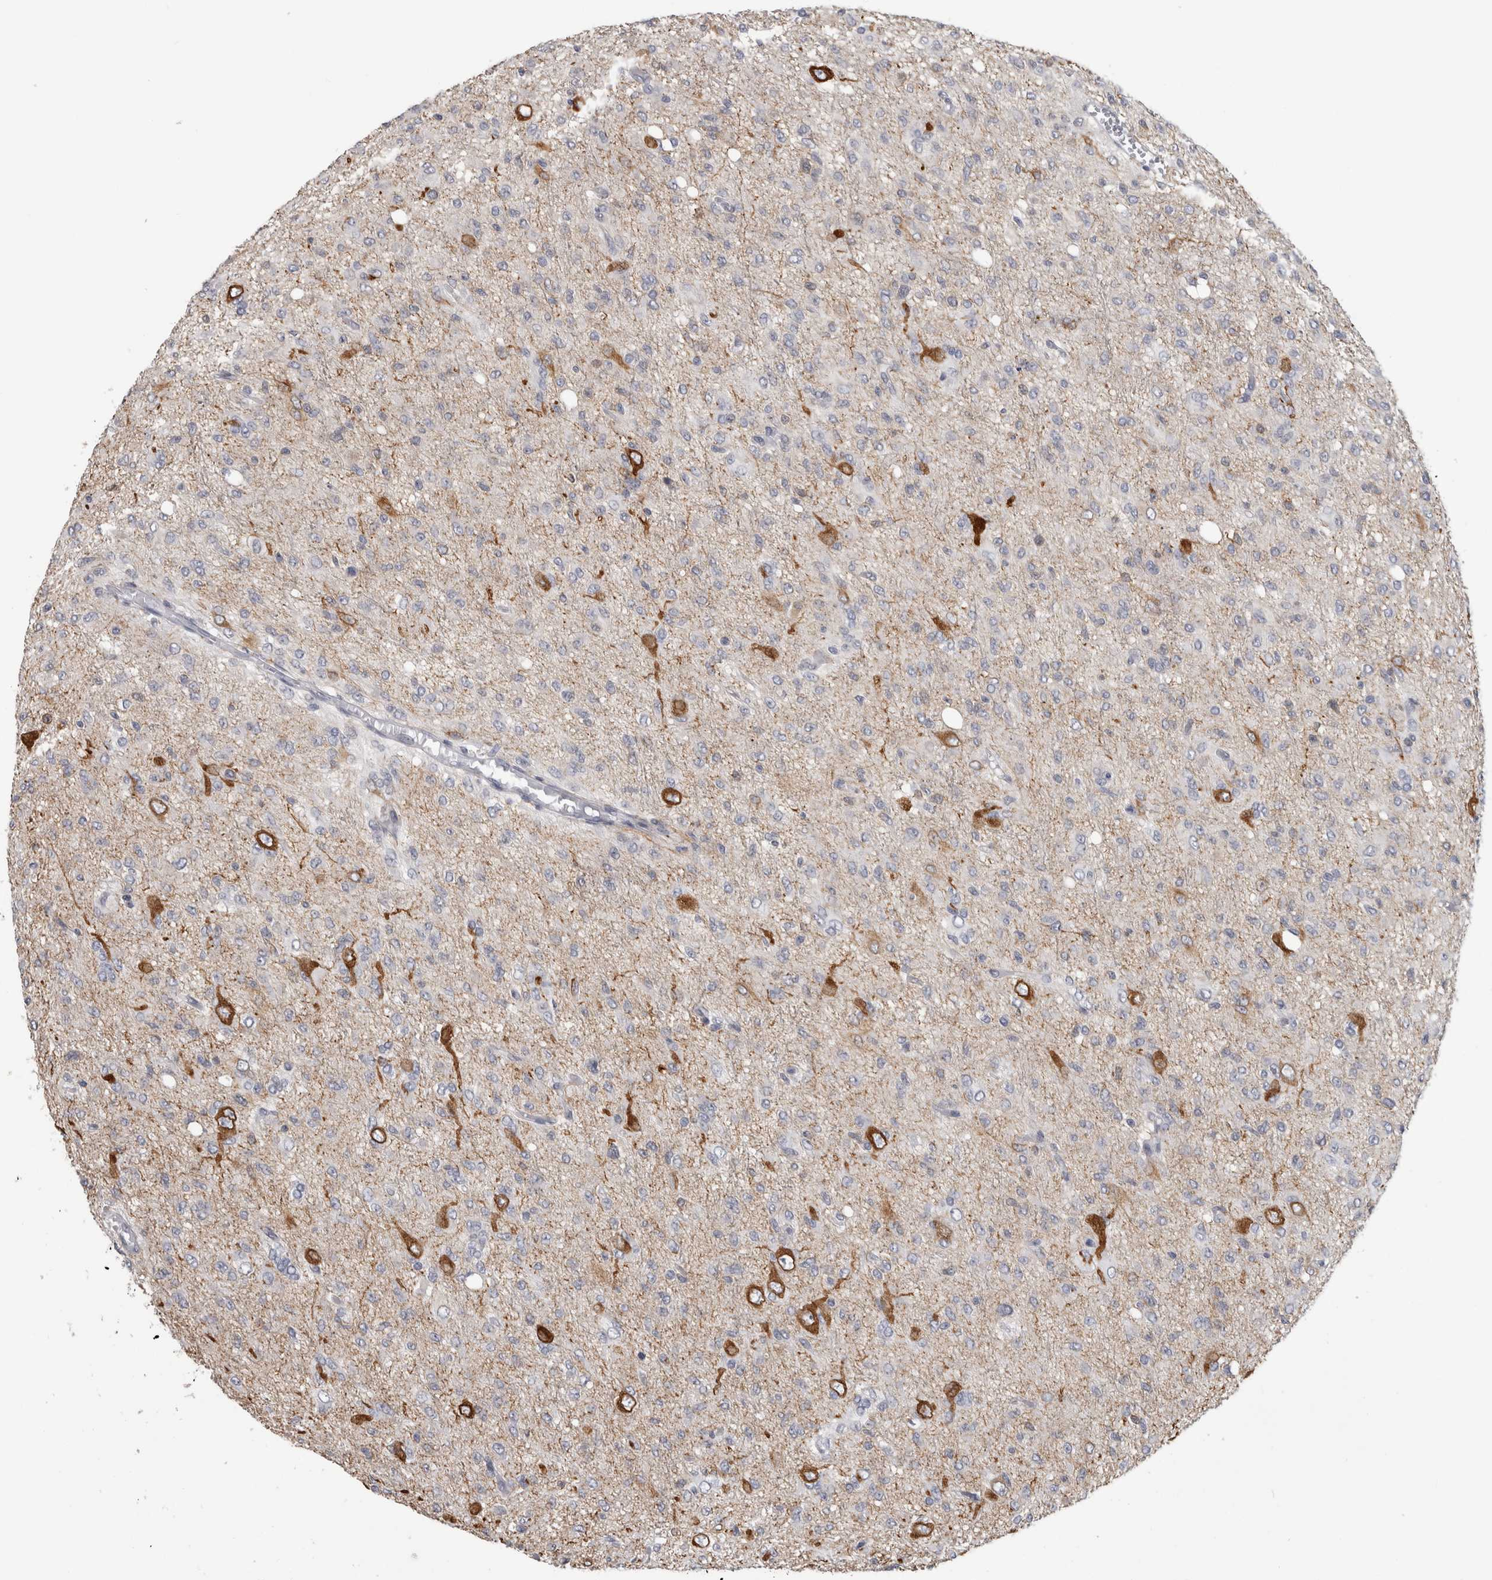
{"staining": {"intensity": "negative", "quantity": "none", "location": "none"}, "tissue": "glioma", "cell_type": "Tumor cells", "image_type": "cancer", "snomed": [{"axis": "morphology", "description": "Glioma, malignant, High grade"}, {"axis": "topography", "description": "Brain"}], "caption": "Immunohistochemical staining of human malignant glioma (high-grade) displays no significant positivity in tumor cells. (Immunohistochemistry, brightfield microscopy, high magnification).", "gene": "TMEM242", "patient": {"sex": "female", "age": 59}}